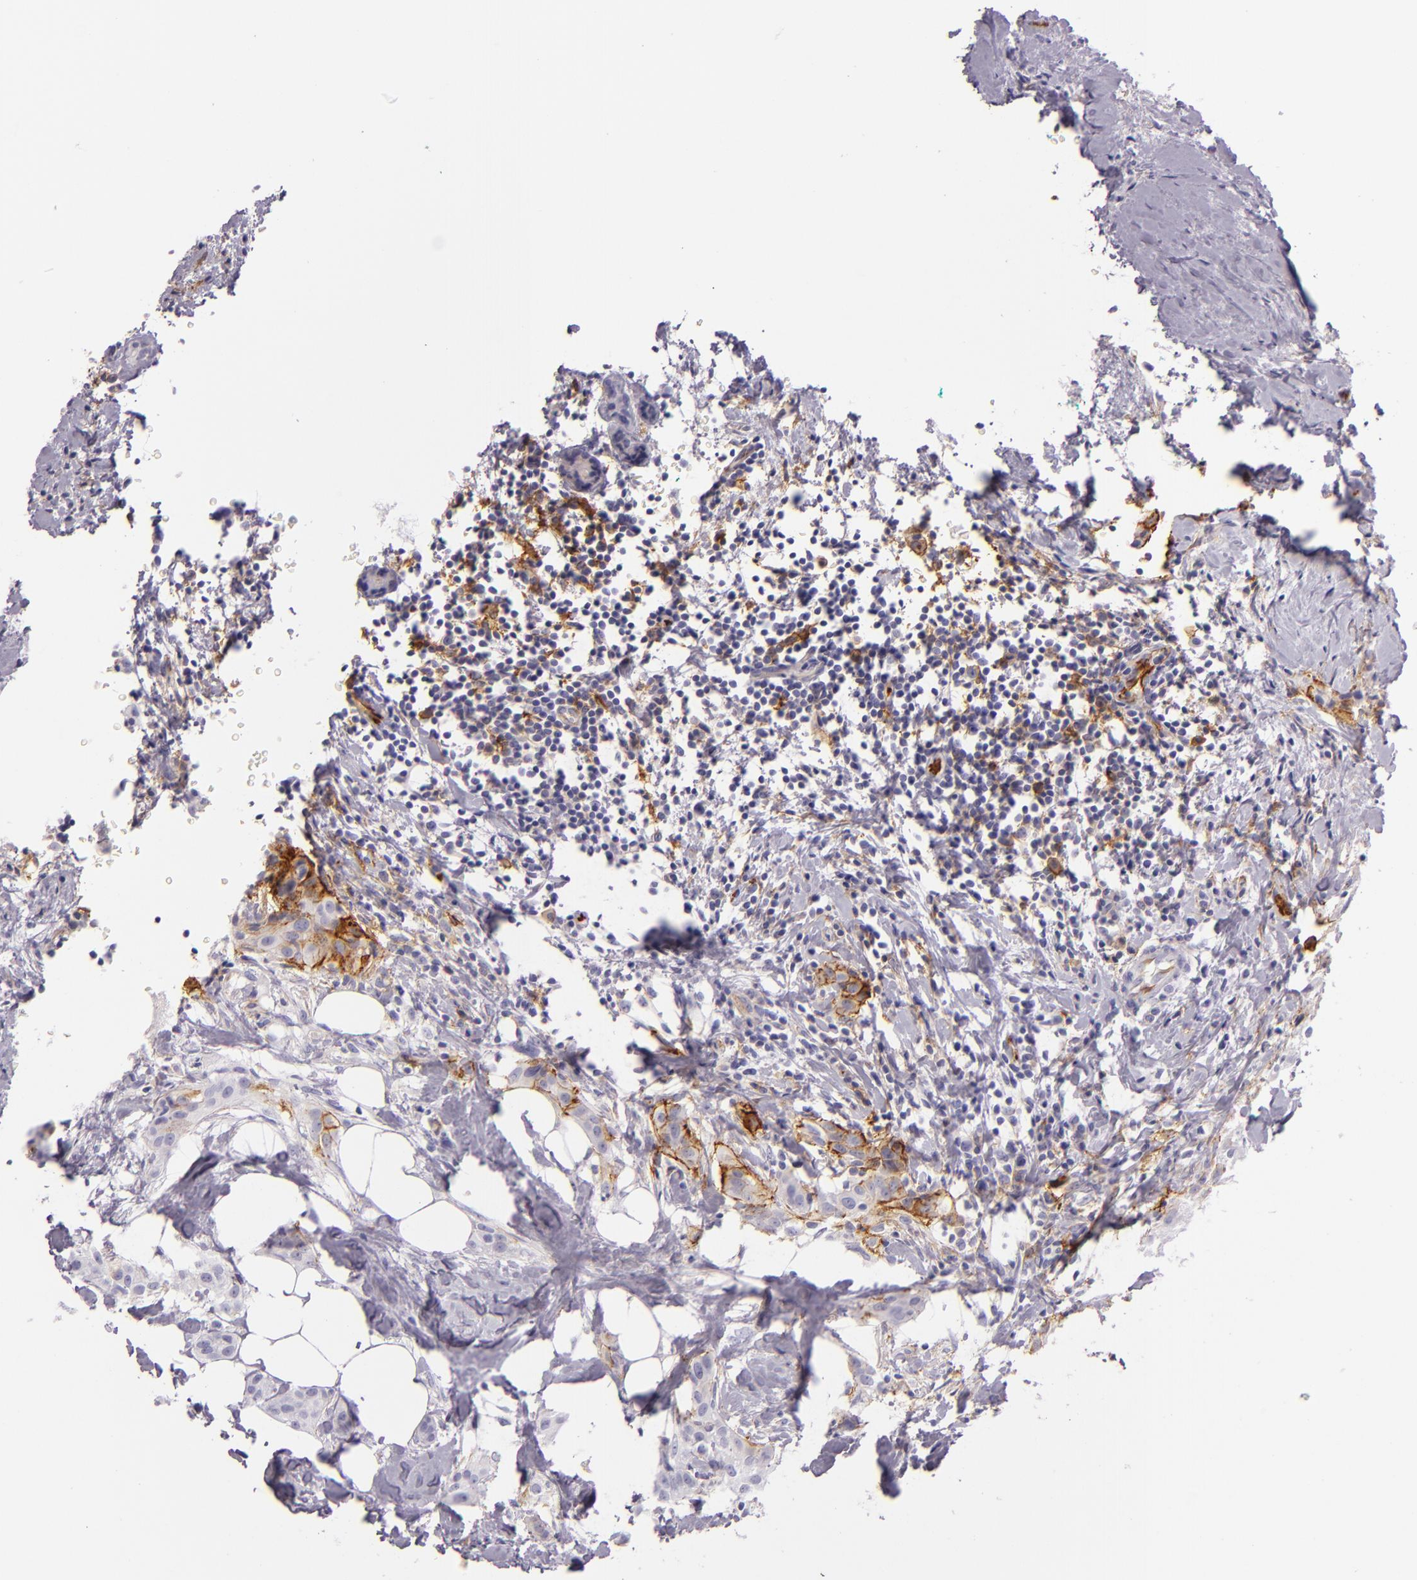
{"staining": {"intensity": "moderate", "quantity": ">75%", "location": "cytoplasmic/membranous"}, "tissue": "breast cancer", "cell_type": "Tumor cells", "image_type": "cancer", "snomed": [{"axis": "morphology", "description": "Duct carcinoma"}, {"axis": "topography", "description": "Breast"}], "caption": "Breast invasive ductal carcinoma stained with IHC exhibits moderate cytoplasmic/membranous expression in approximately >75% of tumor cells.", "gene": "ICAM1", "patient": {"sex": "female", "age": 45}}